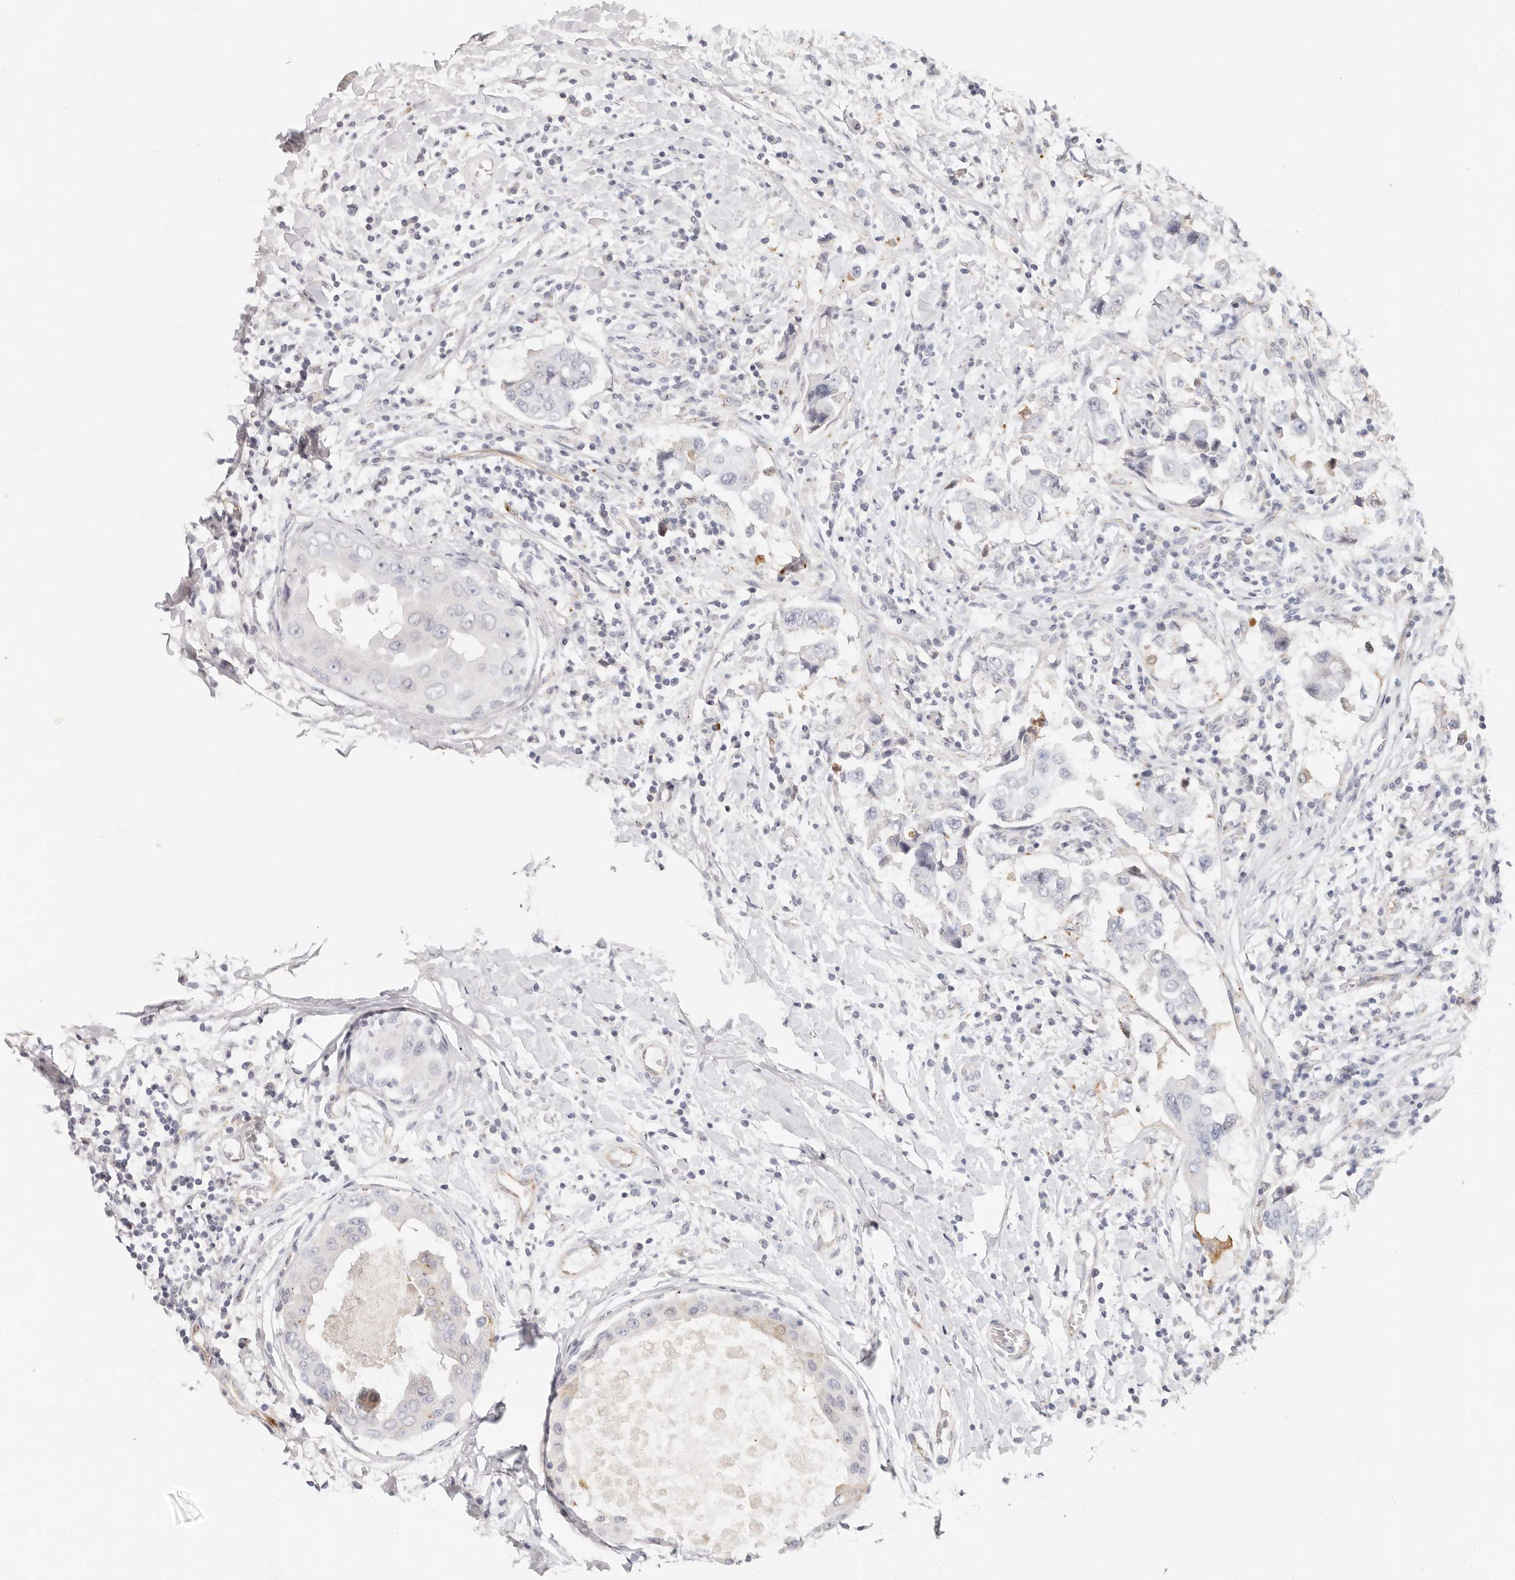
{"staining": {"intensity": "negative", "quantity": "none", "location": "none"}, "tissue": "breast cancer", "cell_type": "Tumor cells", "image_type": "cancer", "snomed": [{"axis": "morphology", "description": "Duct carcinoma"}, {"axis": "topography", "description": "Breast"}], "caption": "High power microscopy image of an immunohistochemistry micrograph of breast cancer, revealing no significant staining in tumor cells.", "gene": "ZRANB1", "patient": {"sex": "female", "age": 27}}